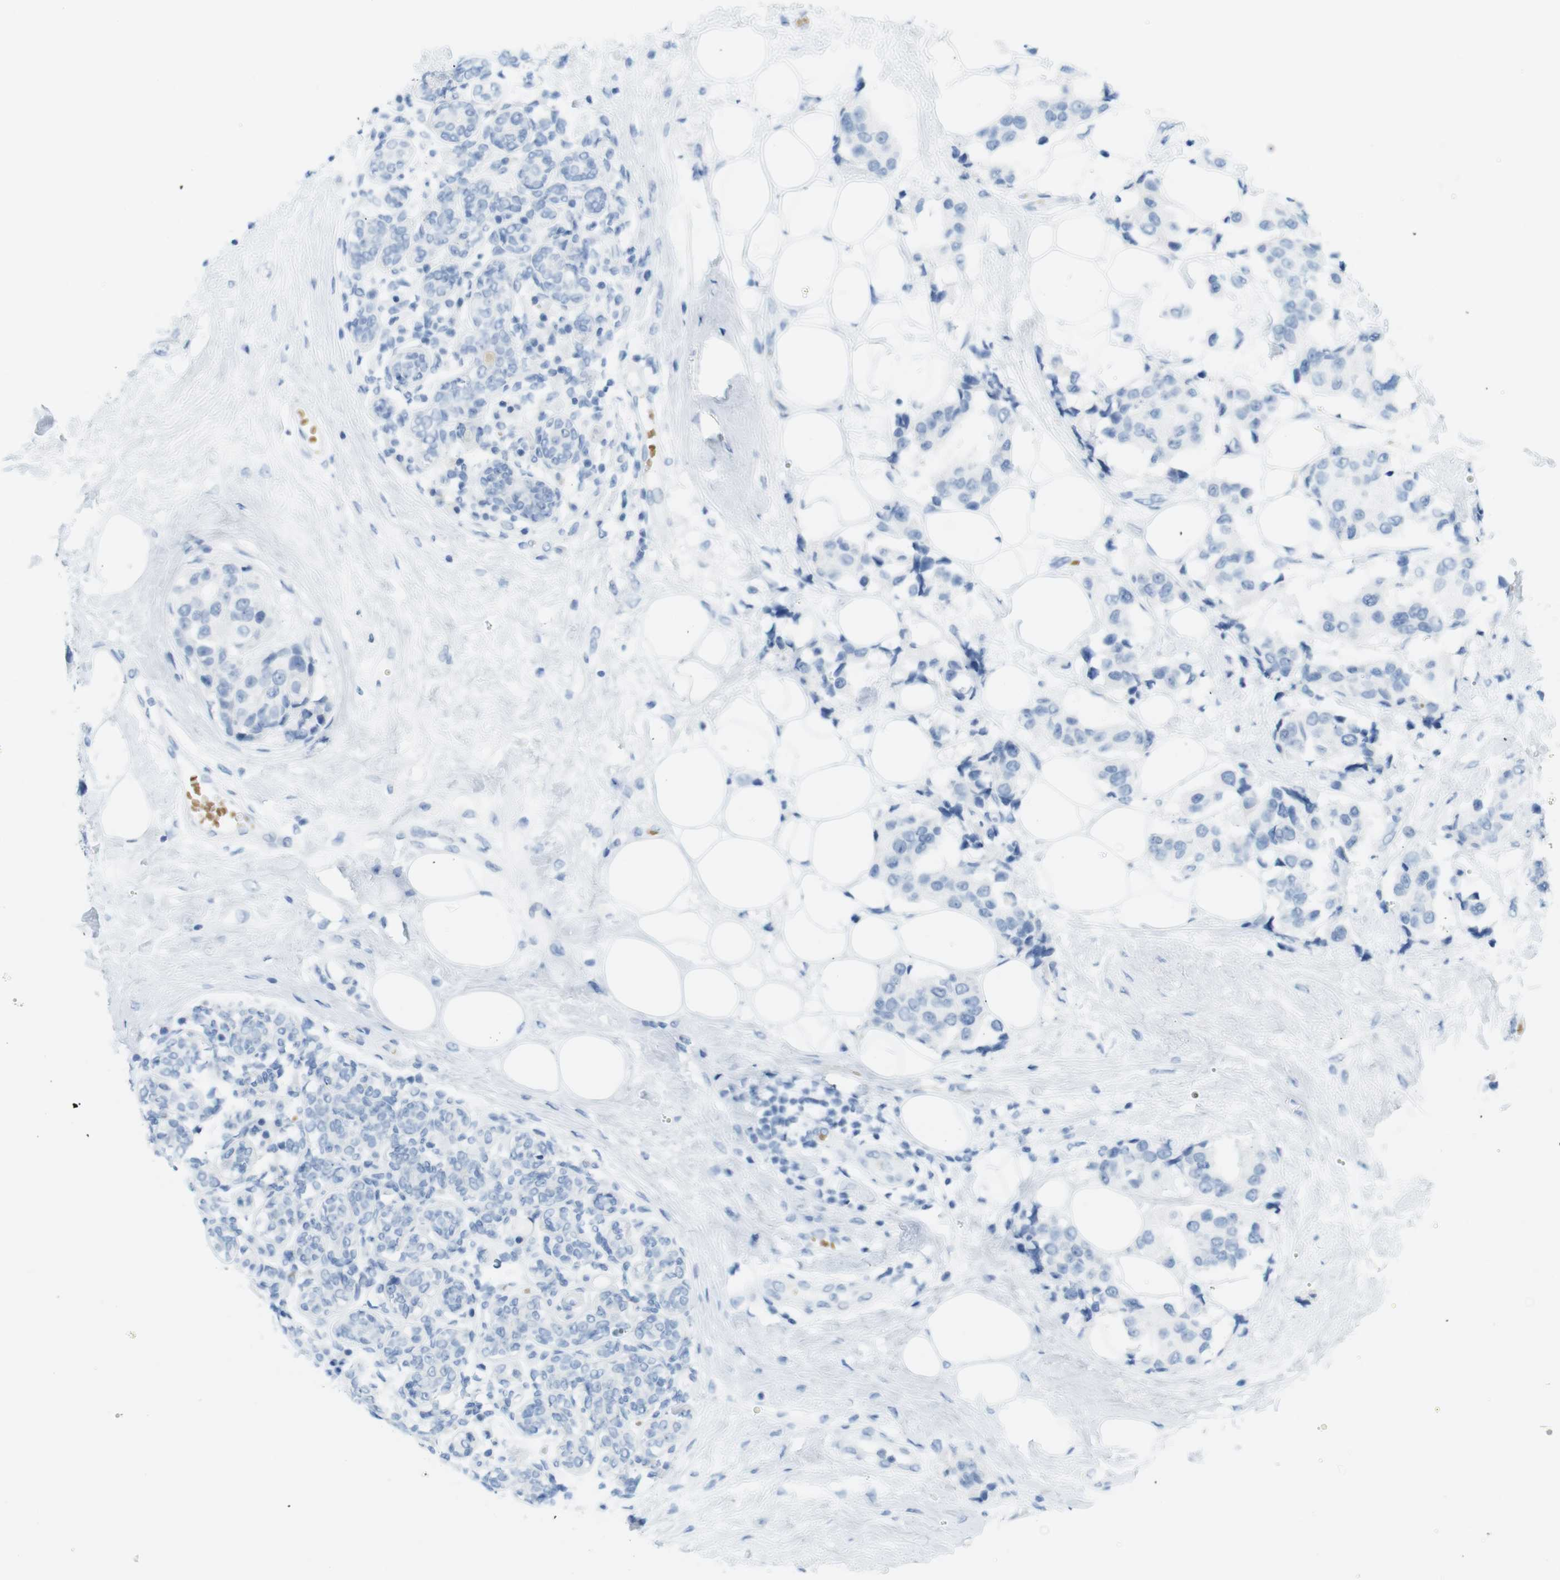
{"staining": {"intensity": "negative", "quantity": "none", "location": "none"}, "tissue": "breast cancer", "cell_type": "Tumor cells", "image_type": "cancer", "snomed": [{"axis": "morphology", "description": "Normal tissue, NOS"}, {"axis": "morphology", "description": "Duct carcinoma"}, {"axis": "topography", "description": "Breast"}], "caption": "Immunohistochemistry histopathology image of human invasive ductal carcinoma (breast) stained for a protein (brown), which exhibits no staining in tumor cells.", "gene": "TNNT2", "patient": {"sex": "female", "age": 39}}